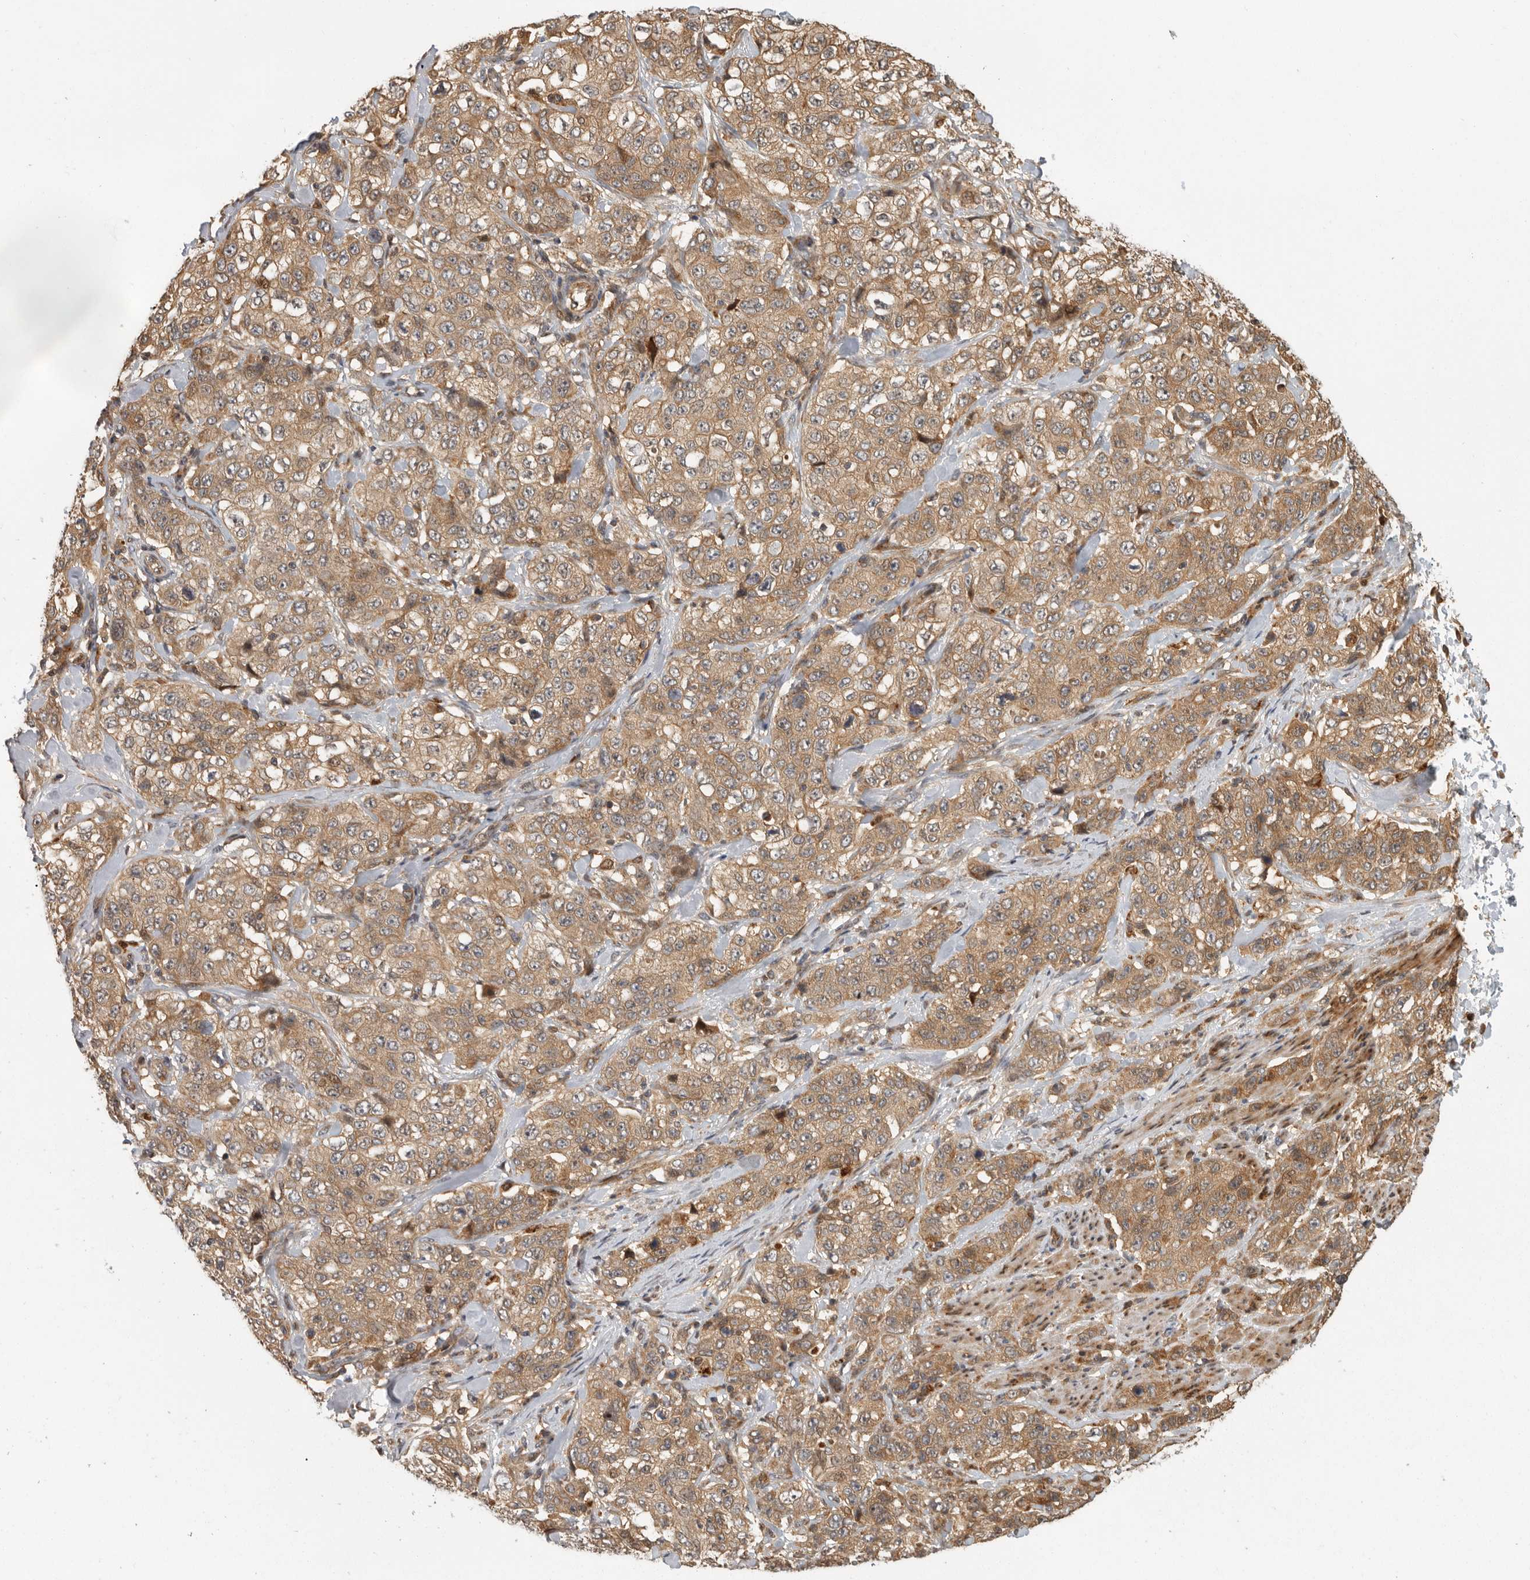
{"staining": {"intensity": "moderate", "quantity": ">75%", "location": "cytoplasmic/membranous"}, "tissue": "stomach cancer", "cell_type": "Tumor cells", "image_type": "cancer", "snomed": [{"axis": "morphology", "description": "Adenocarcinoma, NOS"}, {"axis": "topography", "description": "Stomach"}], "caption": "Stomach cancer (adenocarcinoma) stained with a brown dye exhibits moderate cytoplasmic/membranous positive positivity in about >75% of tumor cells.", "gene": "SWT1", "patient": {"sex": "male", "age": 48}}